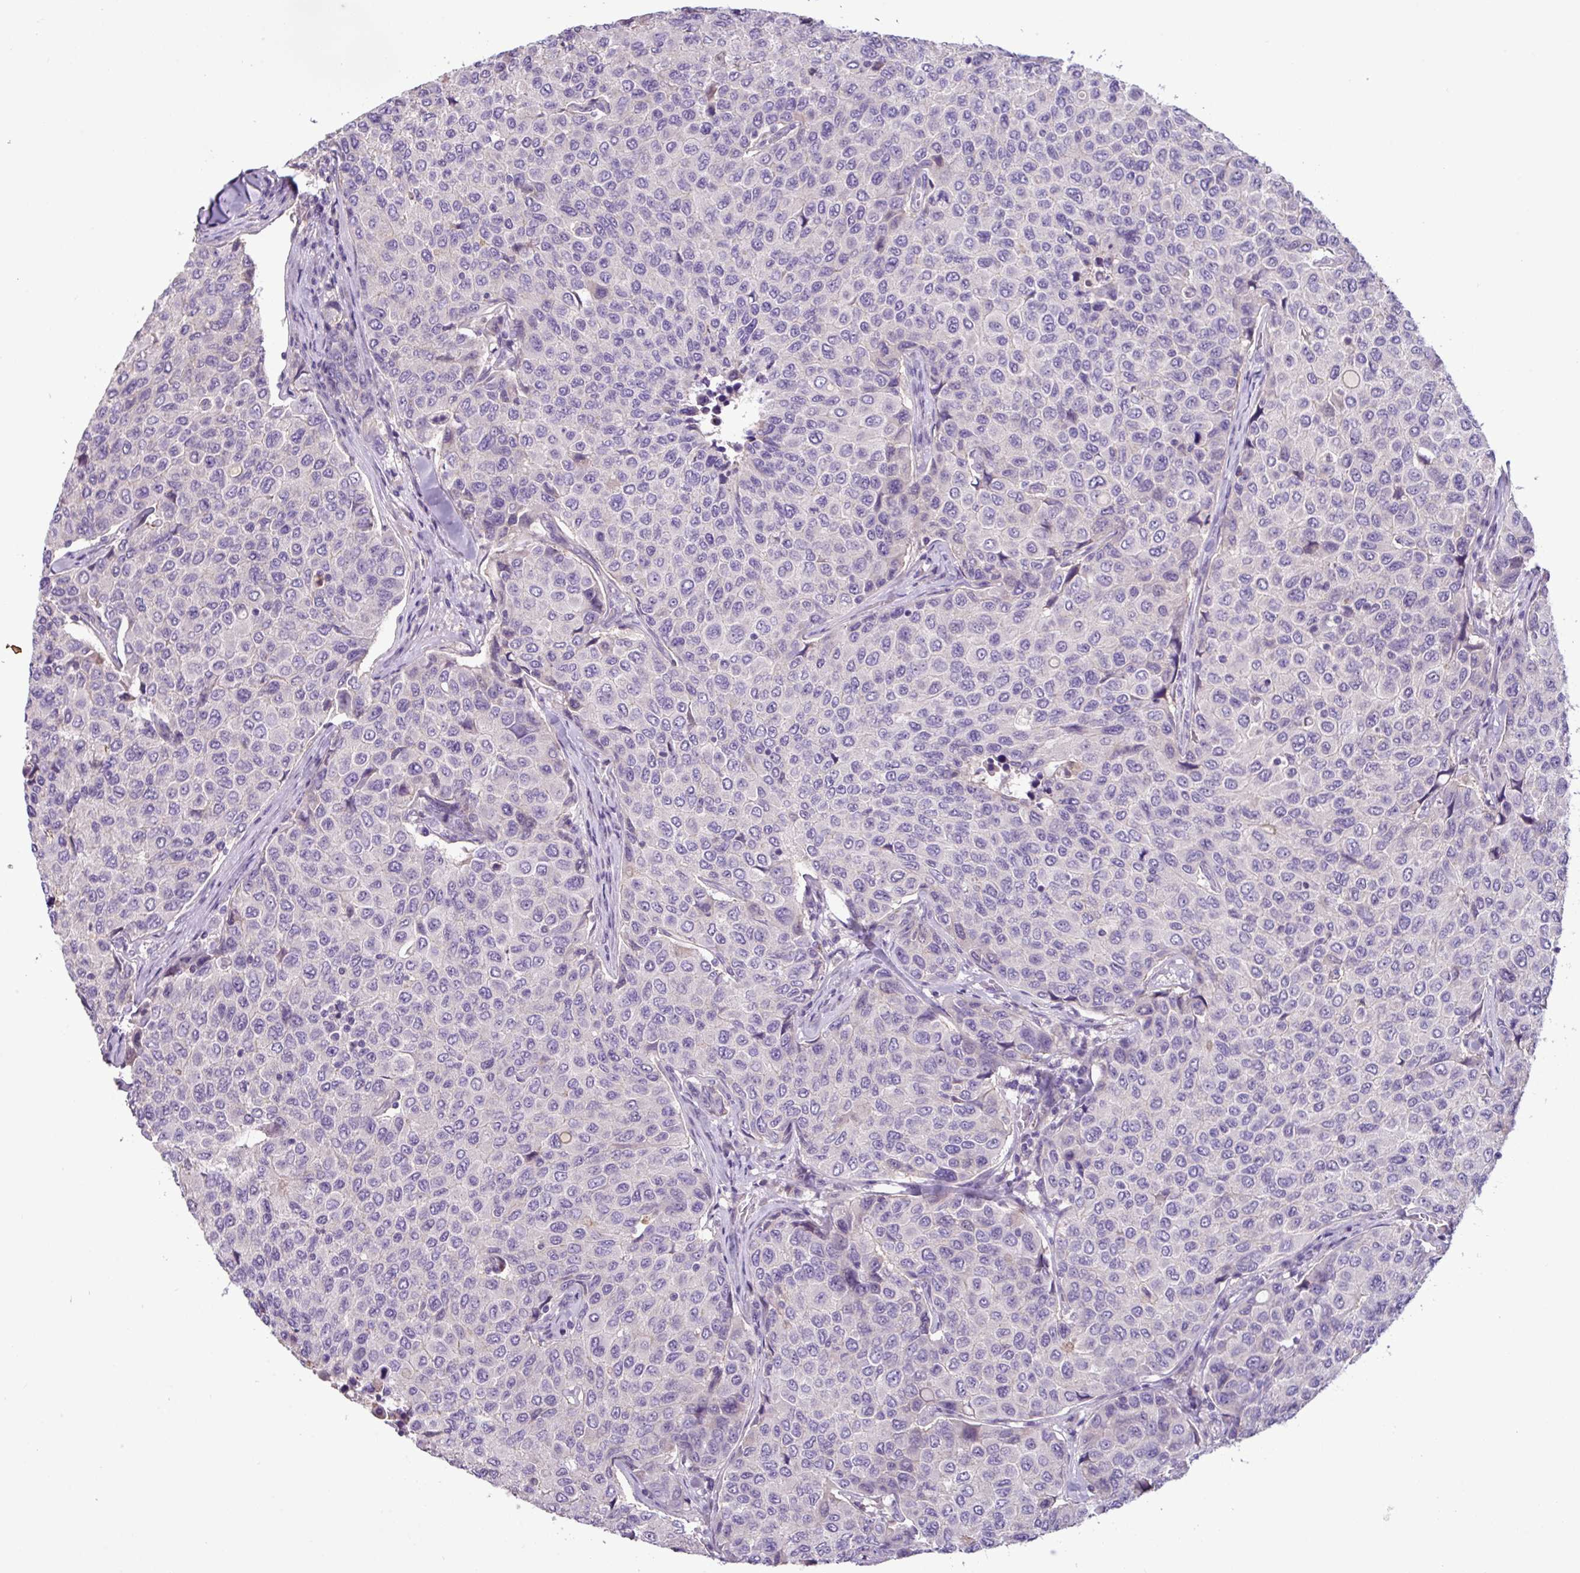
{"staining": {"intensity": "negative", "quantity": "none", "location": "none"}, "tissue": "breast cancer", "cell_type": "Tumor cells", "image_type": "cancer", "snomed": [{"axis": "morphology", "description": "Duct carcinoma"}, {"axis": "topography", "description": "Breast"}], "caption": "This photomicrograph is of breast cancer stained with immunohistochemistry to label a protein in brown with the nuclei are counter-stained blue. There is no expression in tumor cells.", "gene": "PNLDC1", "patient": {"sex": "female", "age": 55}}